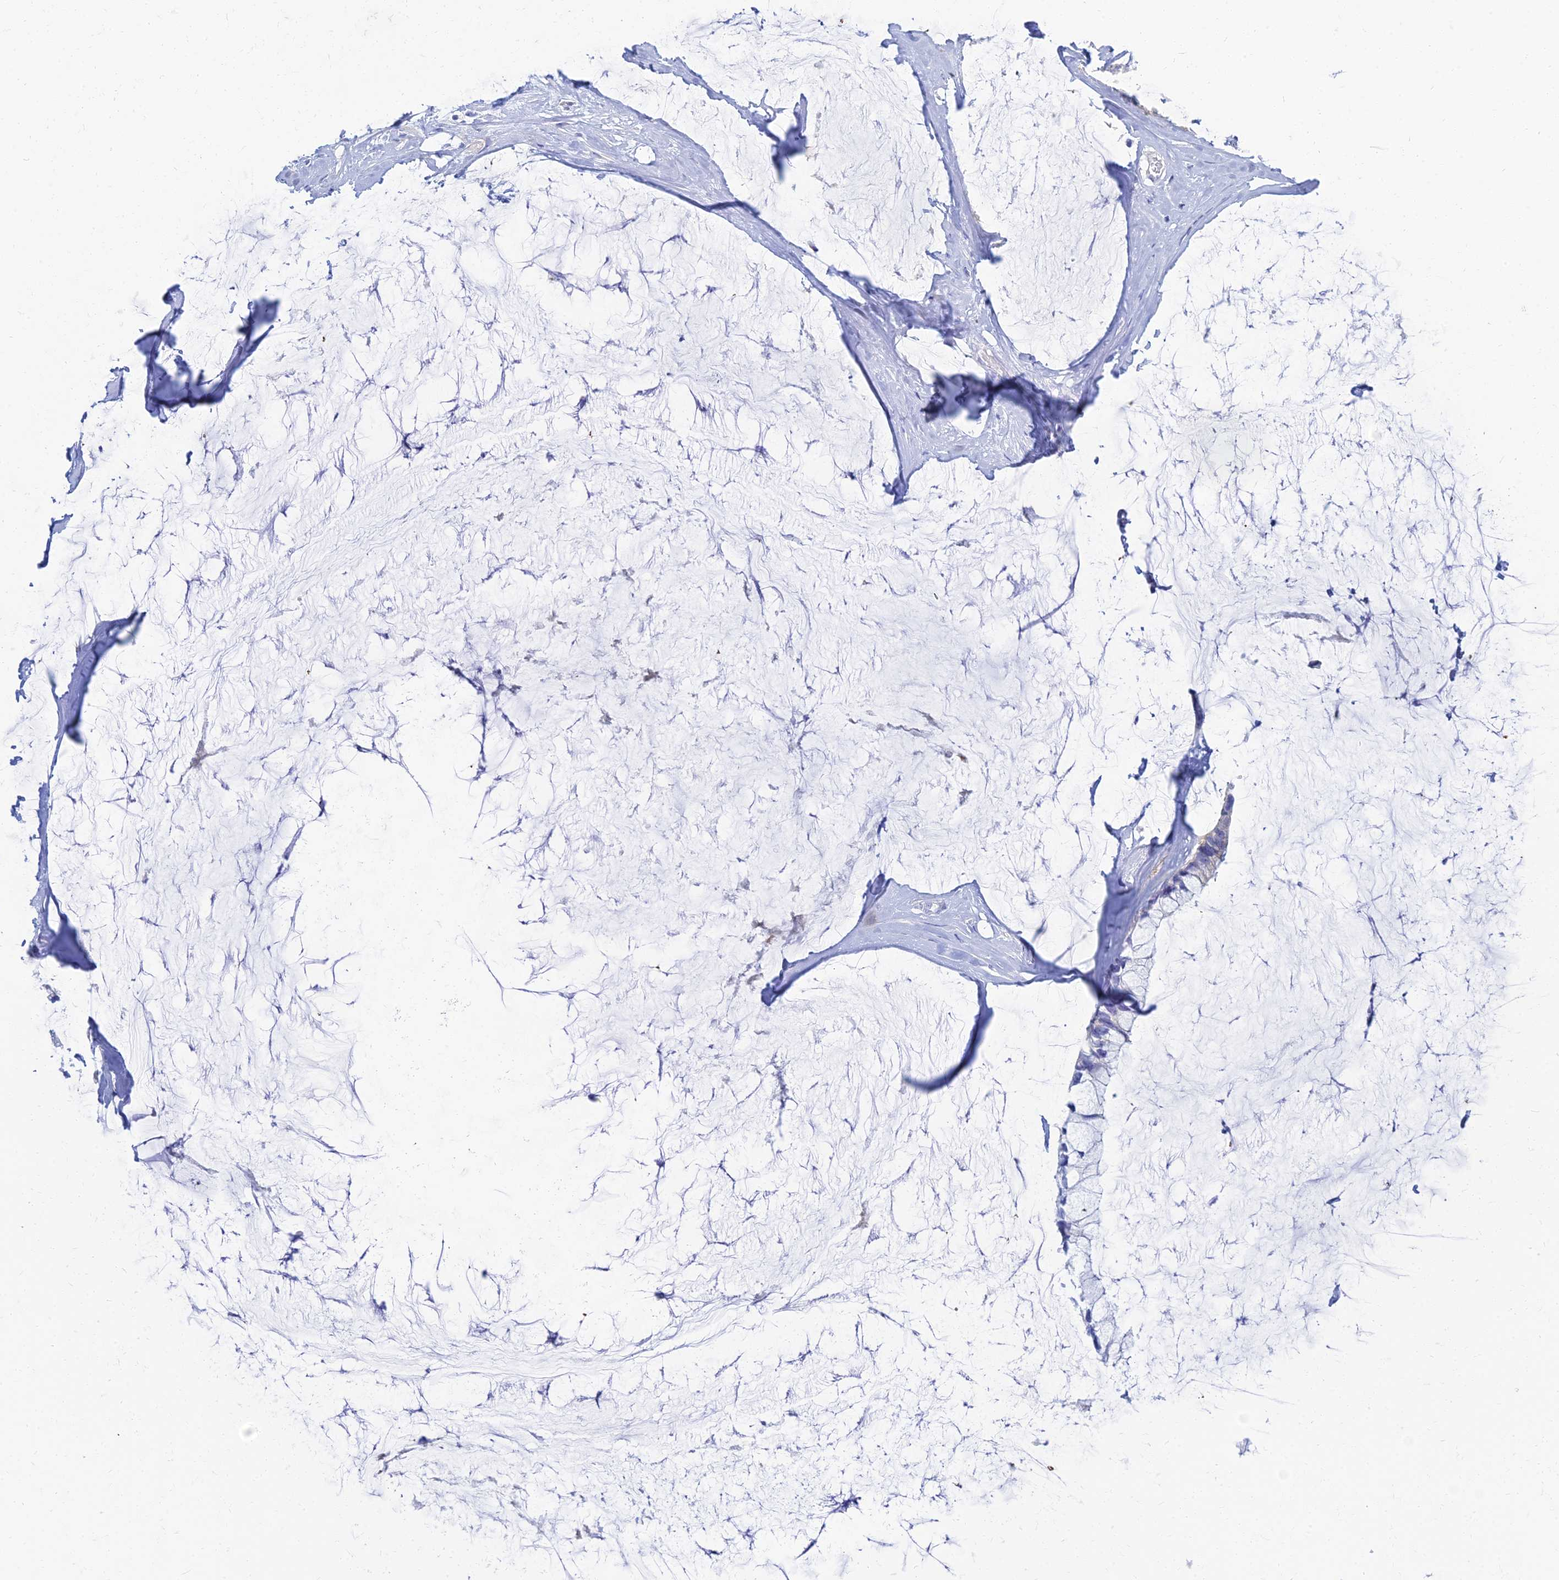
{"staining": {"intensity": "negative", "quantity": "none", "location": "none"}, "tissue": "ovarian cancer", "cell_type": "Tumor cells", "image_type": "cancer", "snomed": [{"axis": "morphology", "description": "Cystadenocarcinoma, mucinous, NOS"}, {"axis": "topography", "description": "Ovary"}], "caption": "A high-resolution image shows IHC staining of mucinous cystadenocarcinoma (ovarian), which shows no significant positivity in tumor cells. (Stains: DAB immunohistochemistry with hematoxylin counter stain, Microscopy: brightfield microscopy at high magnification).", "gene": "ZNF552", "patient": {"sex": "female", "age": 39}}